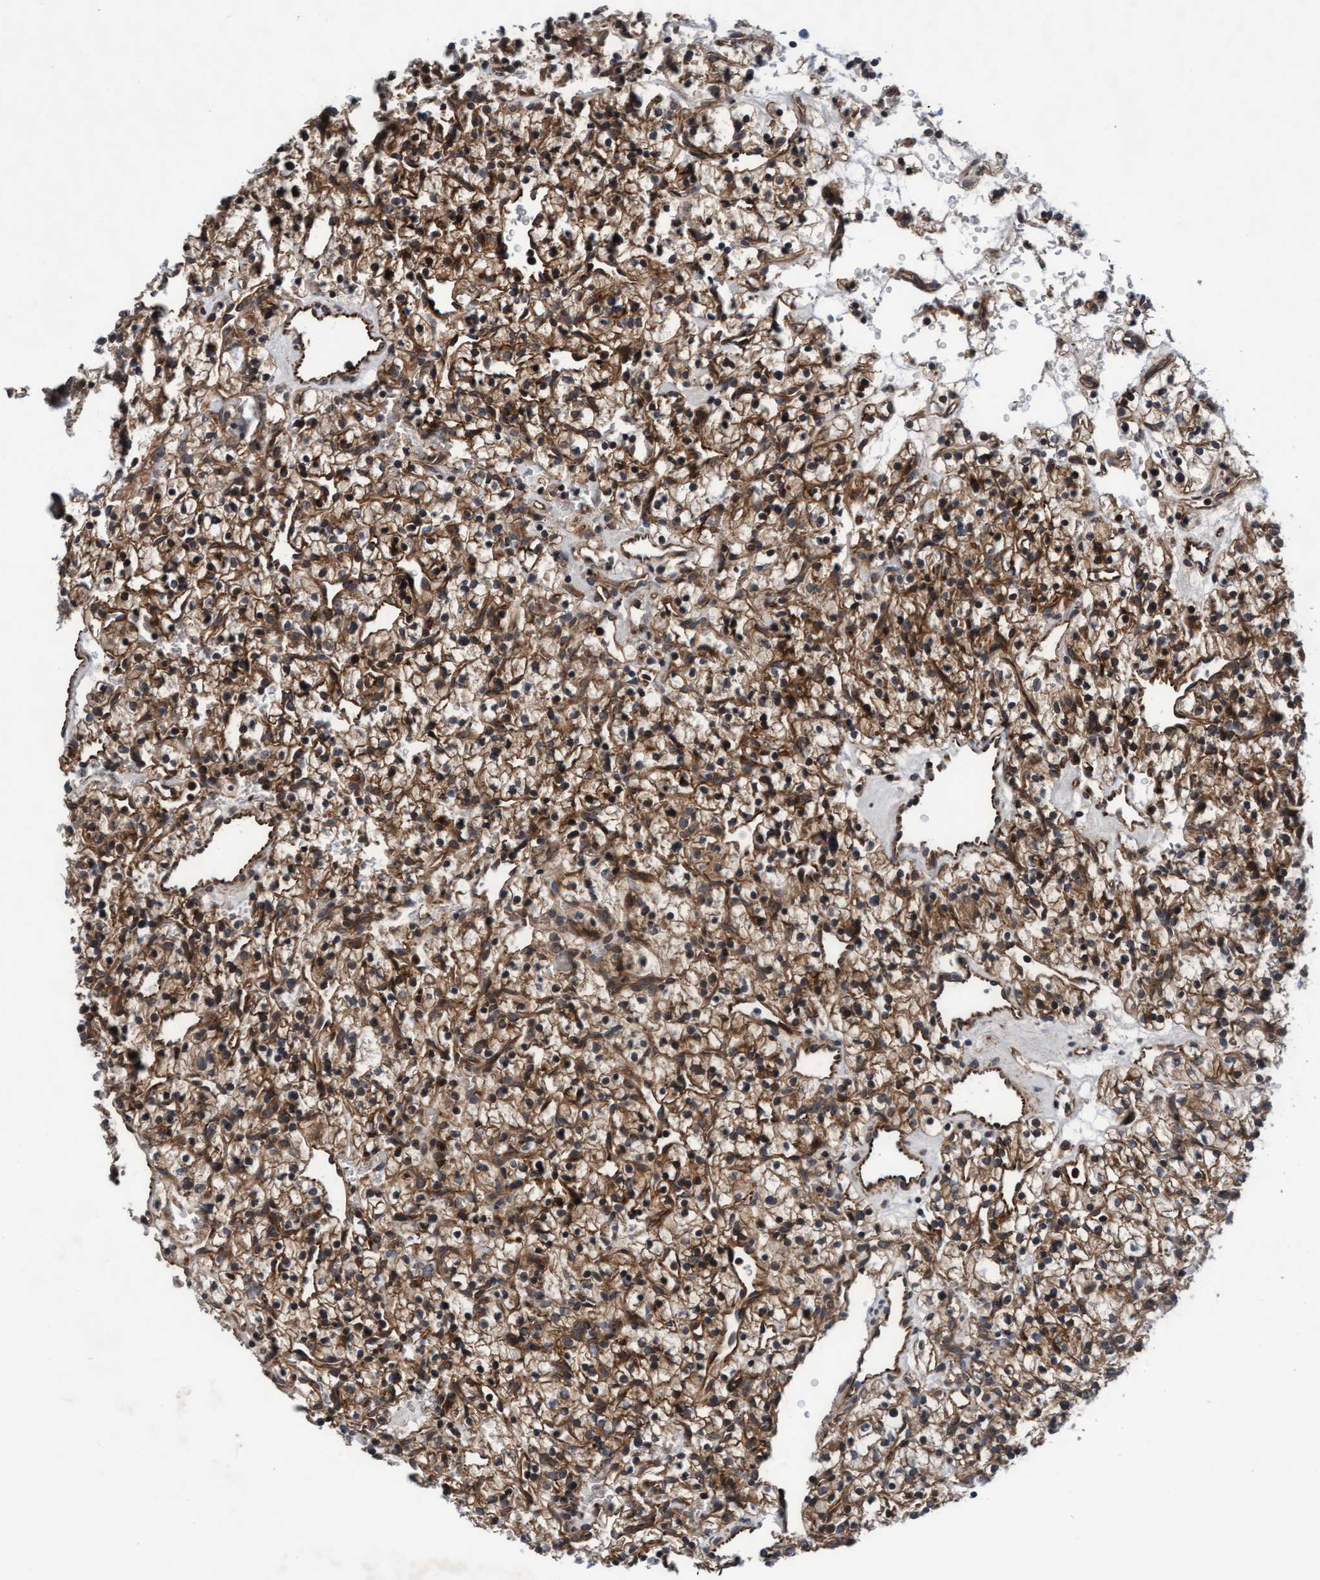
{"staining": {"intensity": "moderate", "quantity": ">75%", "location": "cytoplasmic/membranous"}, "tissue": "renal cancer", "cell_type": "Tumor cells", "image_type": "cancer", "snomed": [{"axis": "morphology", "description": "Adenocarcinoma, NOS"}, {"axis": "topography", "description": "Kidney"}], "caption": "Protein expression analysis of human adenocarcinoma (renal) reveals moderate cytoplasmic/membranous staining in about >75% of tumor cells.", "gene": "EFCAB13", "patient": {"sex": "female", "age": 57}}